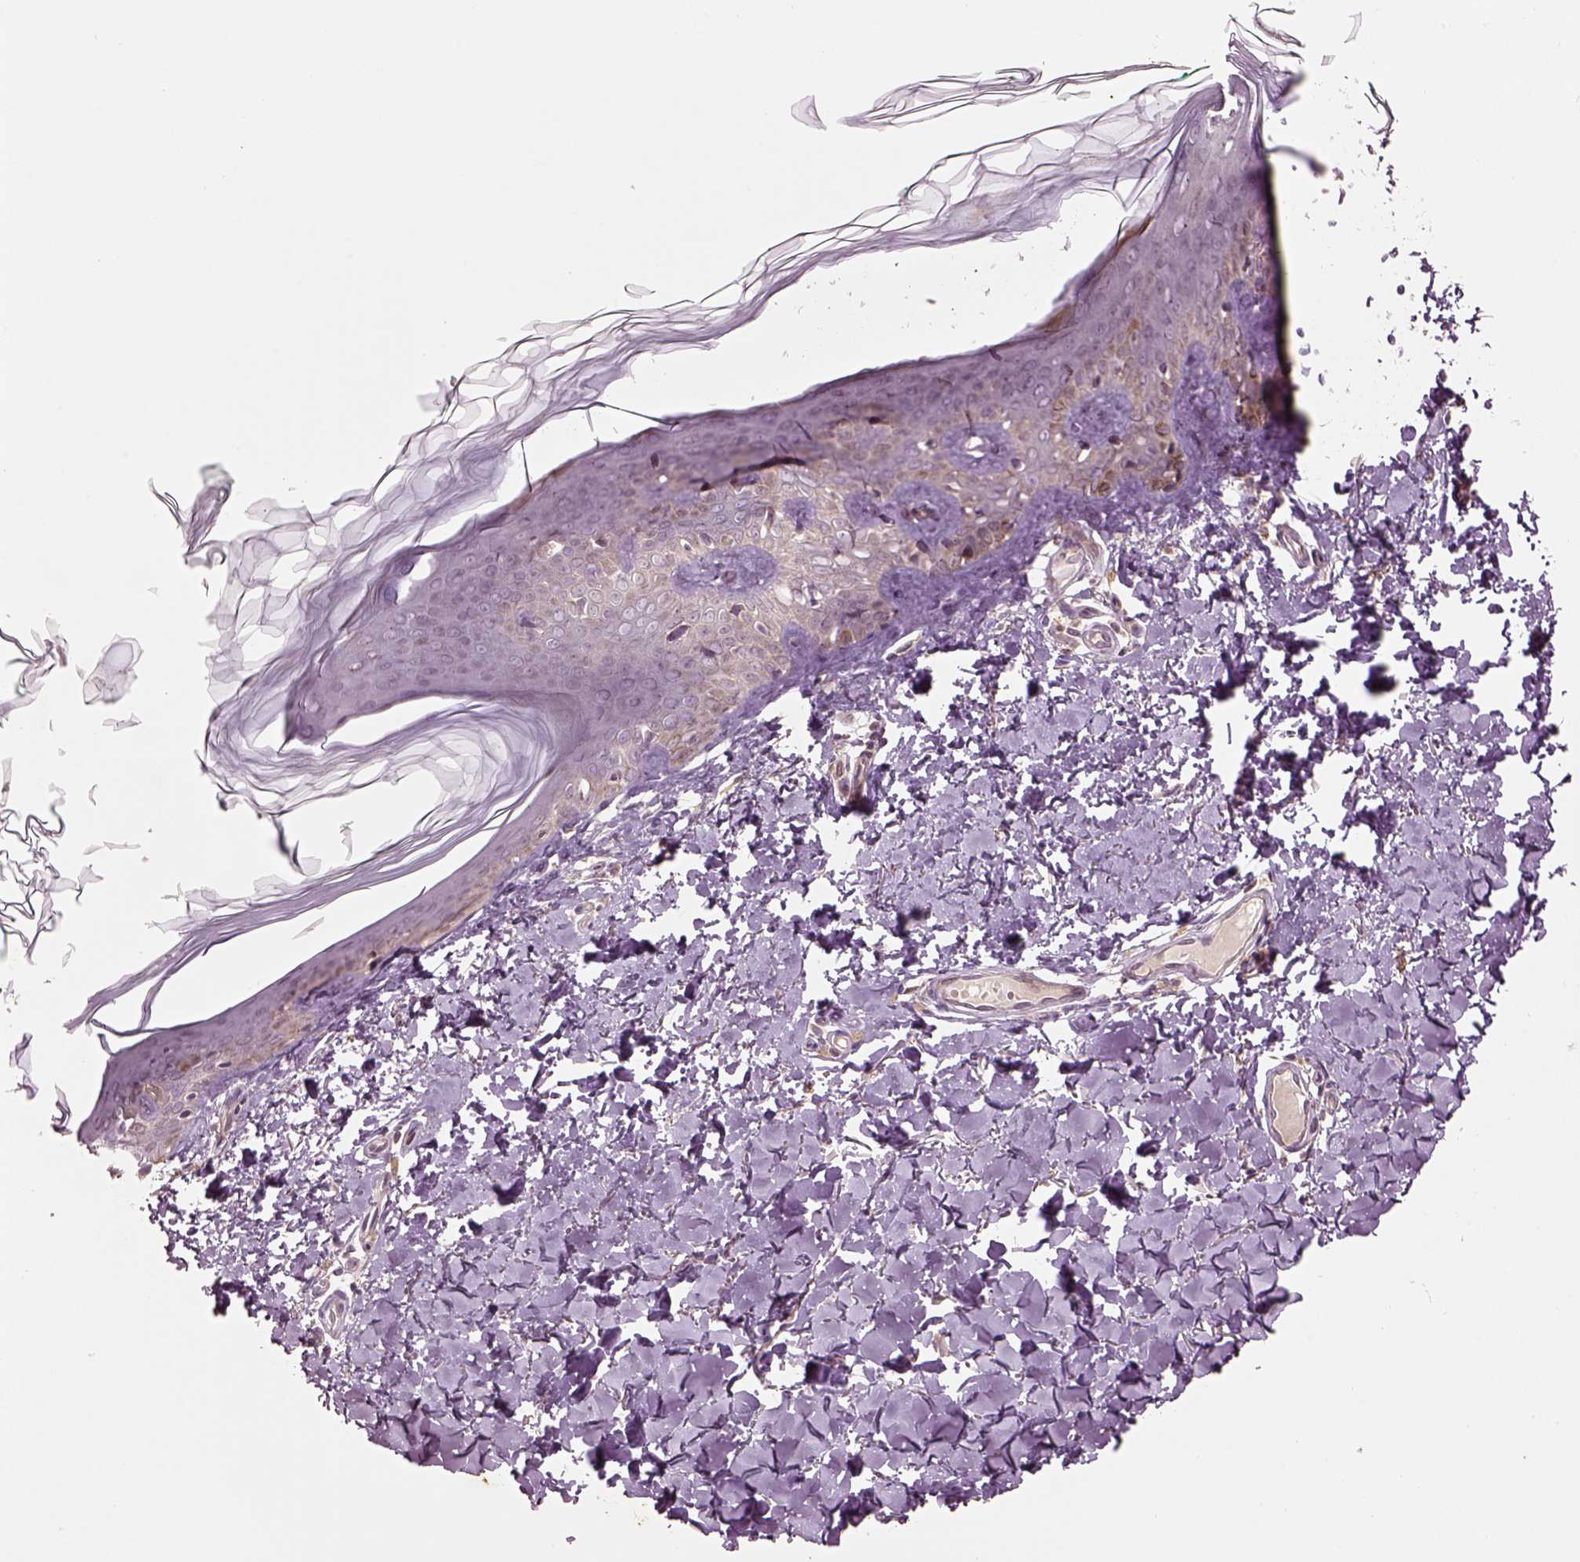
{"staining": {"intensity": "weak", "quantity": ">75%", "location": "cytoplasmic/membranous"}, "tissue": "skin", "cell_type": "Fibroblasts", "image_type": "normal", "snomed": [{"axis": "morphology", "description": "Normal tissue, NOS"}, {"axis": "topography", "description": "Skin"}, {"axis": "topography", "description": "Peripheral nerve tissue"}], "caption": "An image of human skin stained for a protein demonstrates weak cytoplasmic/membranous brown staining in fibroblasts.", "gene": "MTHFS", "patient": {"sex": "female", "age": 45}}